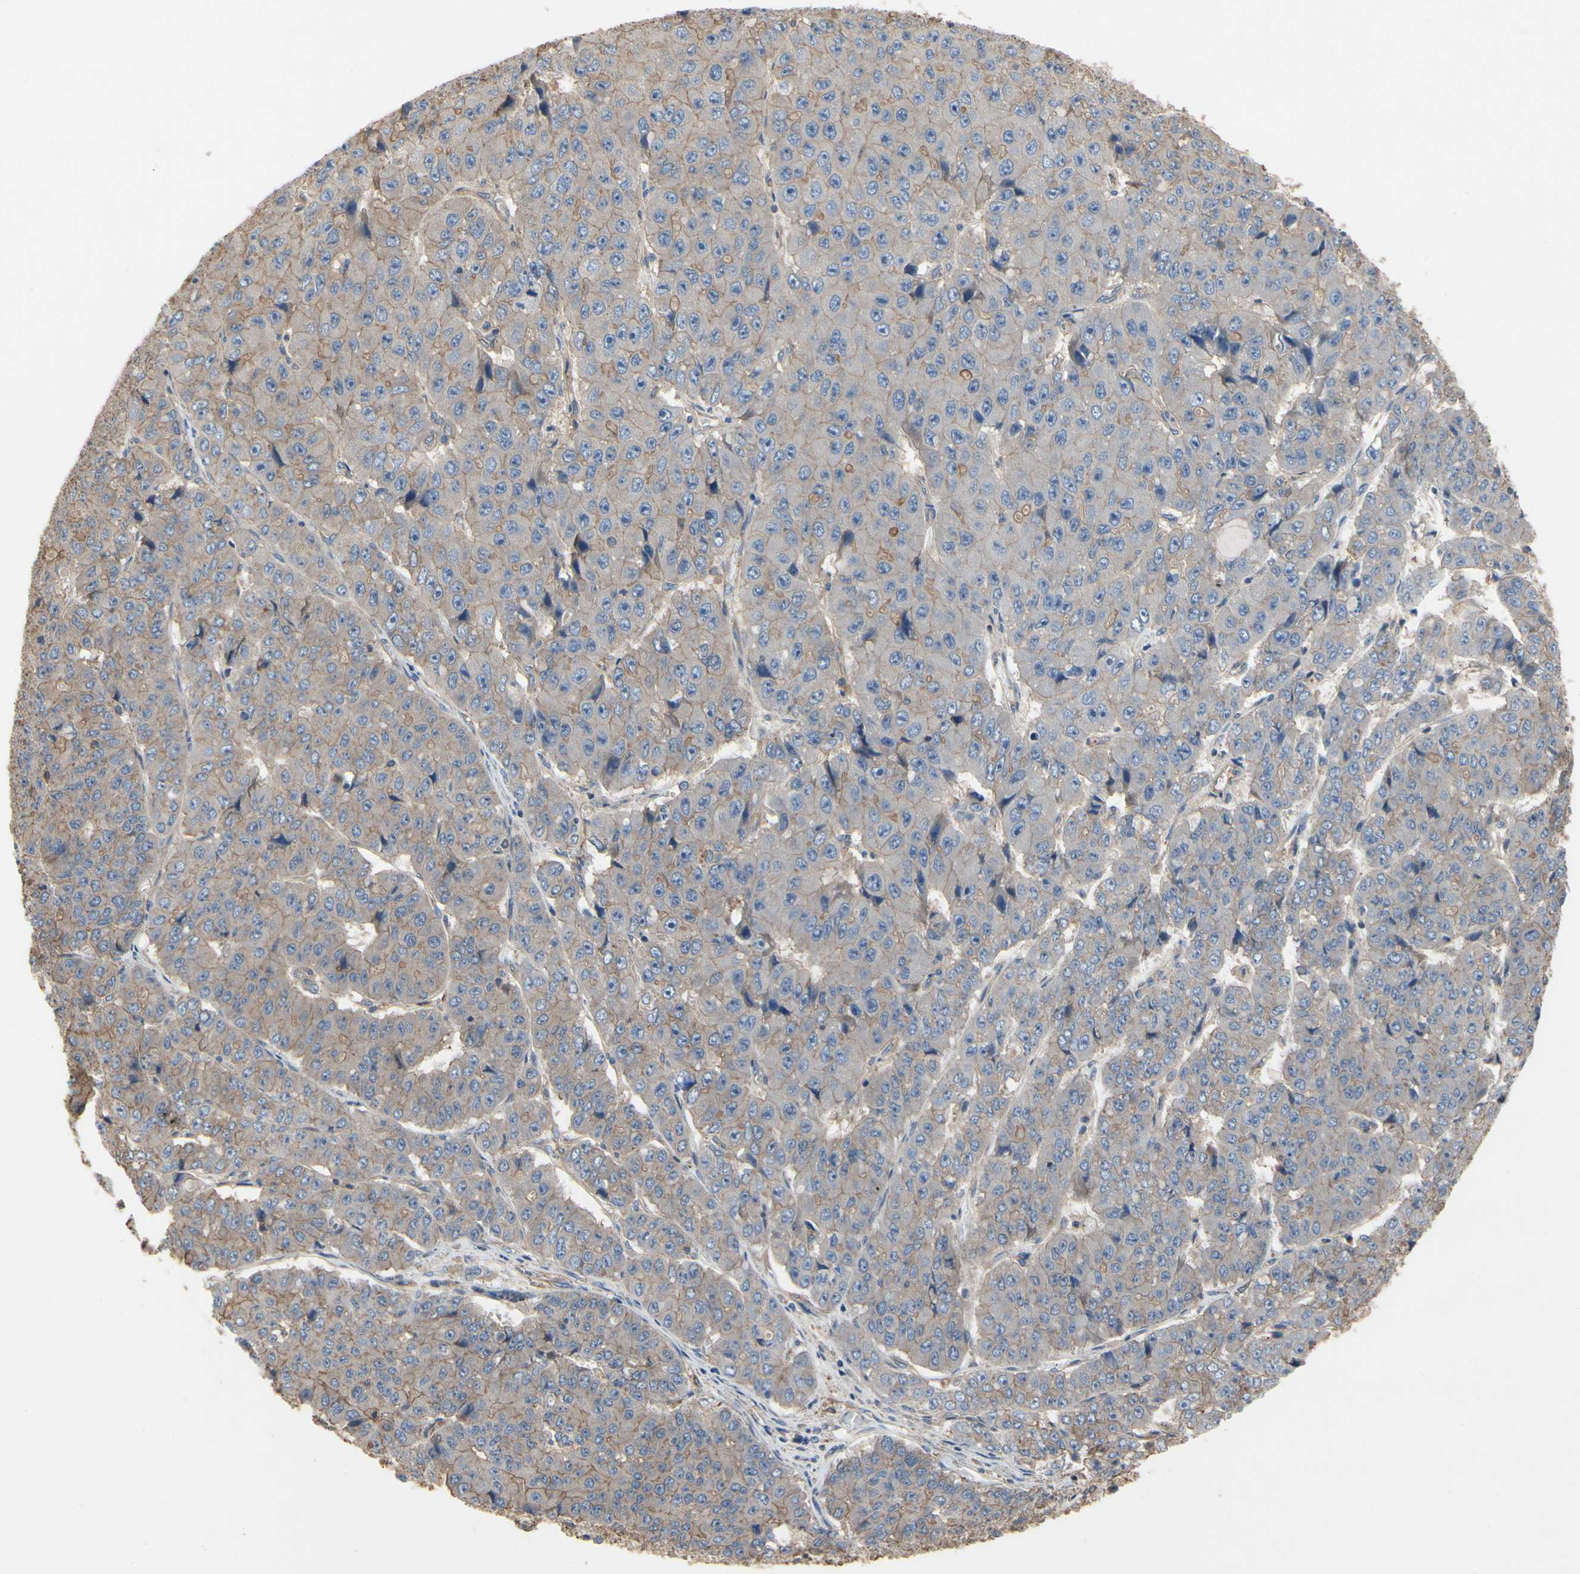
{"staining": {"intensity": "weak", "quantity": ">75%", "location": "cytoplasmic/membranous"}, "tissue": "pancreatic cancer", "cell_type": "Tumor cells", "image_type": "cancer", "snomed": [{"axis": "morphology", "description": "Adenocarcinoma, NOS"}, {"axis": "topography", "description": "Pancreas"}], "caption": "Immunohistochemistry of pancreatic adenocarcinoma displays low levels of weak cytoplasmic/membranous positivity in approximately >75% of tumor cells. (brown staining indicates protein expression, while blue staining denotes nuclei).", "gene": "PDZK1", "patient": {"sex": "male", "age": 50}}